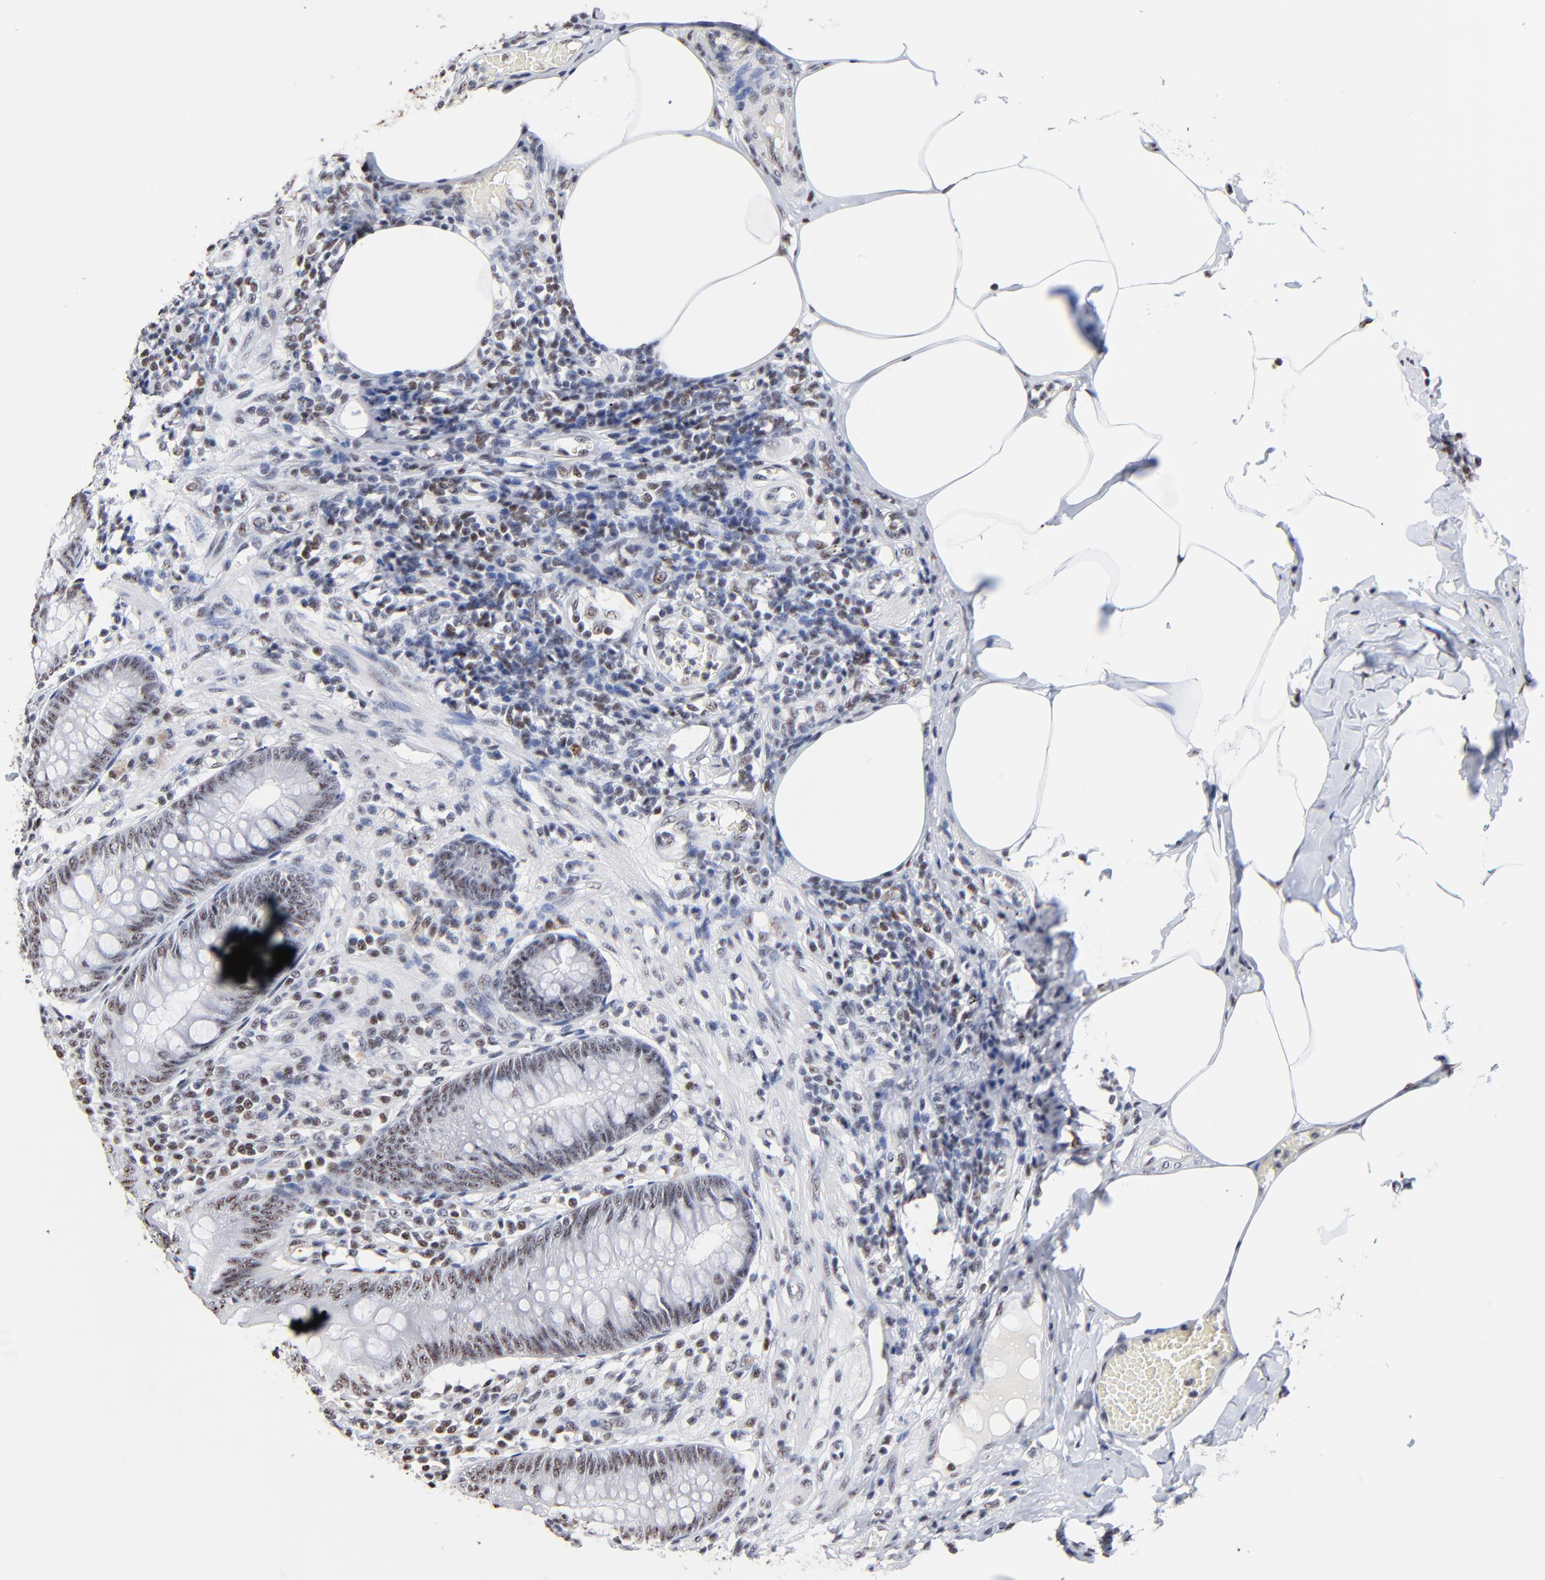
{"staining": {"intensity": "weak", "quantity": "25%-75%", "location": "nuclear"}, "tissue": "appendix", "cell_type": "Glandular cells", "image_type": "normal", "snomed": [{"axis": "morphology", "description": "Normal tissue, NOS"}, {"axis": "morphology", "description": "Inflammation, NOS"}, {"axis": "topography", "description": "Appendix"}], "caption": "An IHC histopathology image of normal tissue is shown. Protein staining in brown shows weak nuclear positivity in appendix within glandular cells.", "gene": "MBD4", "patient": {"sex": "male", "age": 46}}